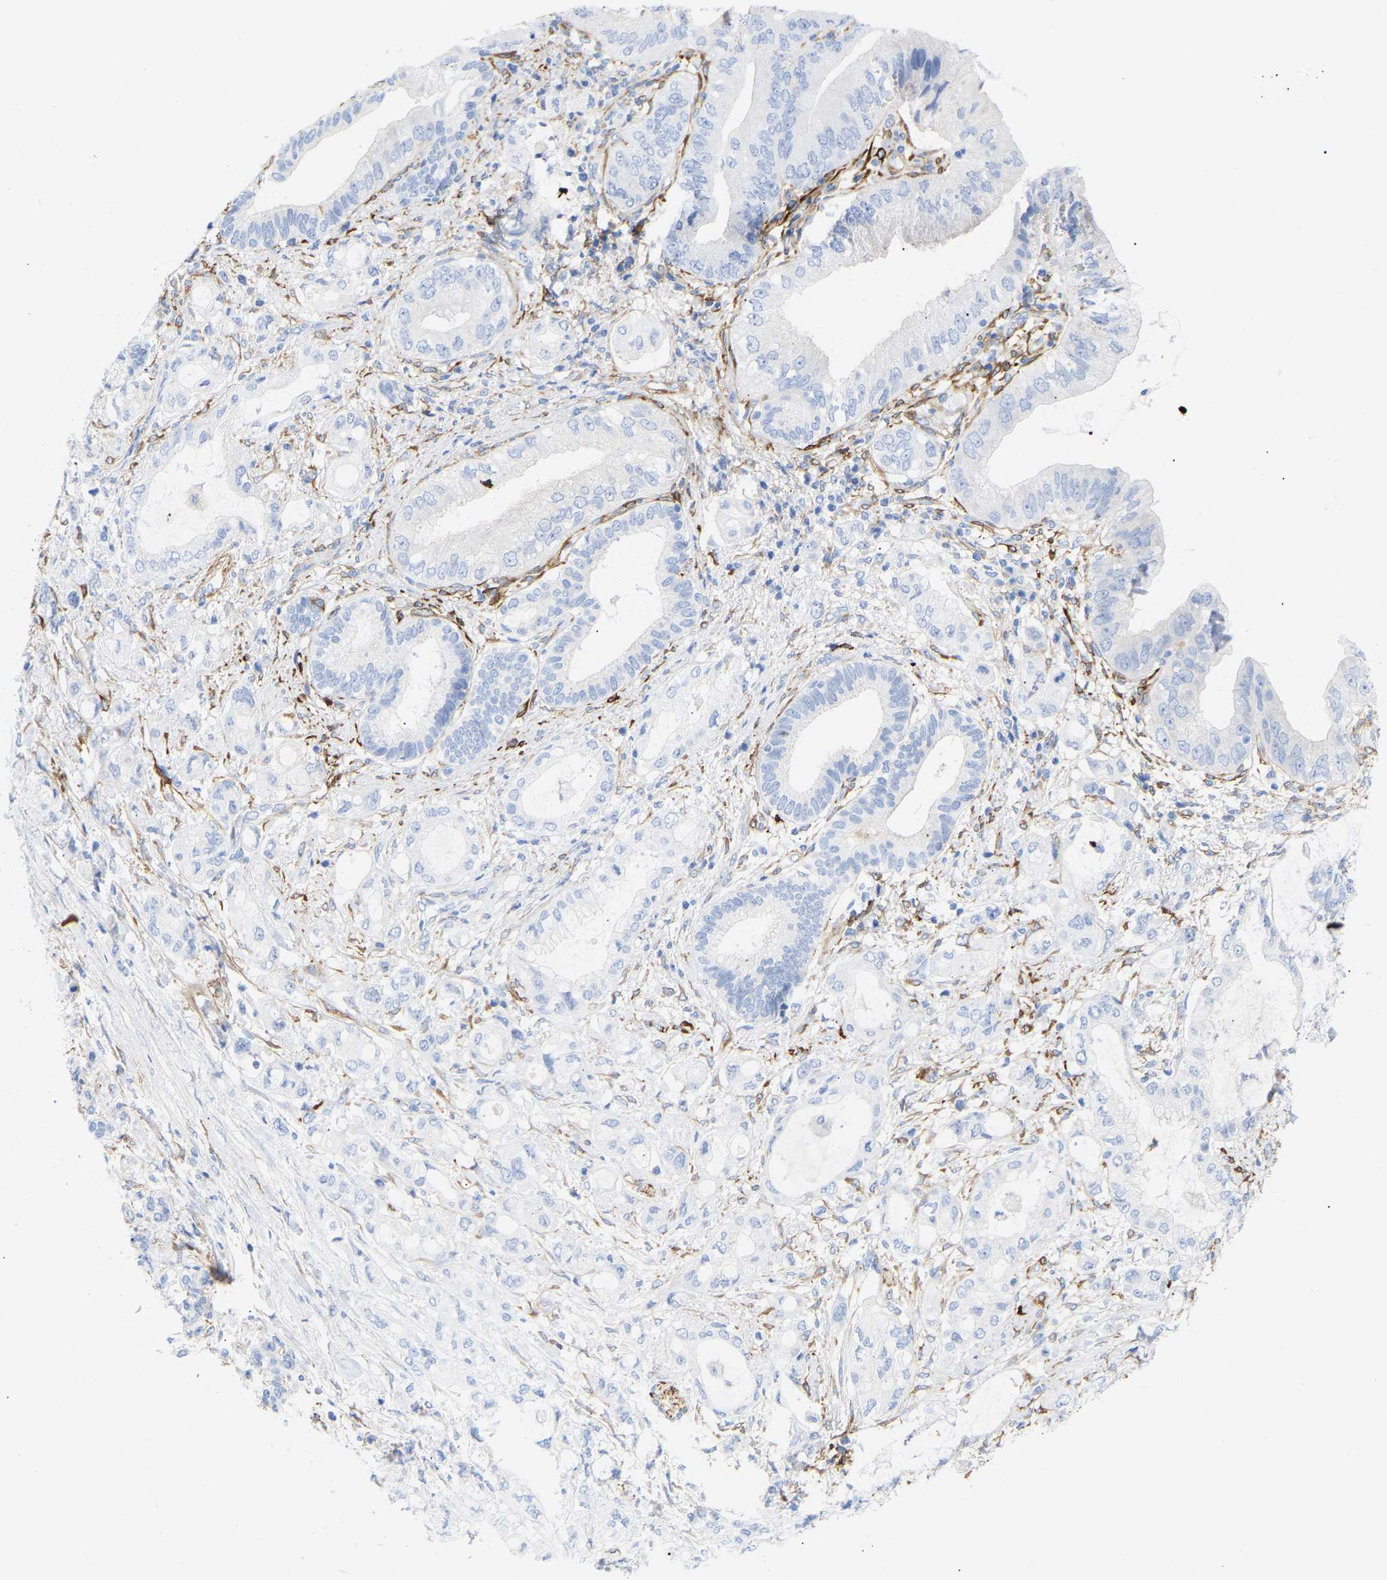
{"staining": {"intensity": "negative", "quantity": "none", "location": "none"}, "tissue": "pancreatic cancer", "cell_type": "Tumor cells", "image_type": "cancer", "snomed": [{"axis": "morphology", "description": "Adenocarcinoma, NOS"}, {"axis": "topography", "description": "Pancreas"}], "caption": "Immunohistochemistry (IHC) photomicrograph of neoplastic tissue: pancreatic cancer (adenocarcinoma) stained with DAB (3,3'-diaminobenzidine) demonstrates no significant protein positivity in tumor cells.", "gene": "AMPH", "patient": {"sex": "female", "age": 56}}